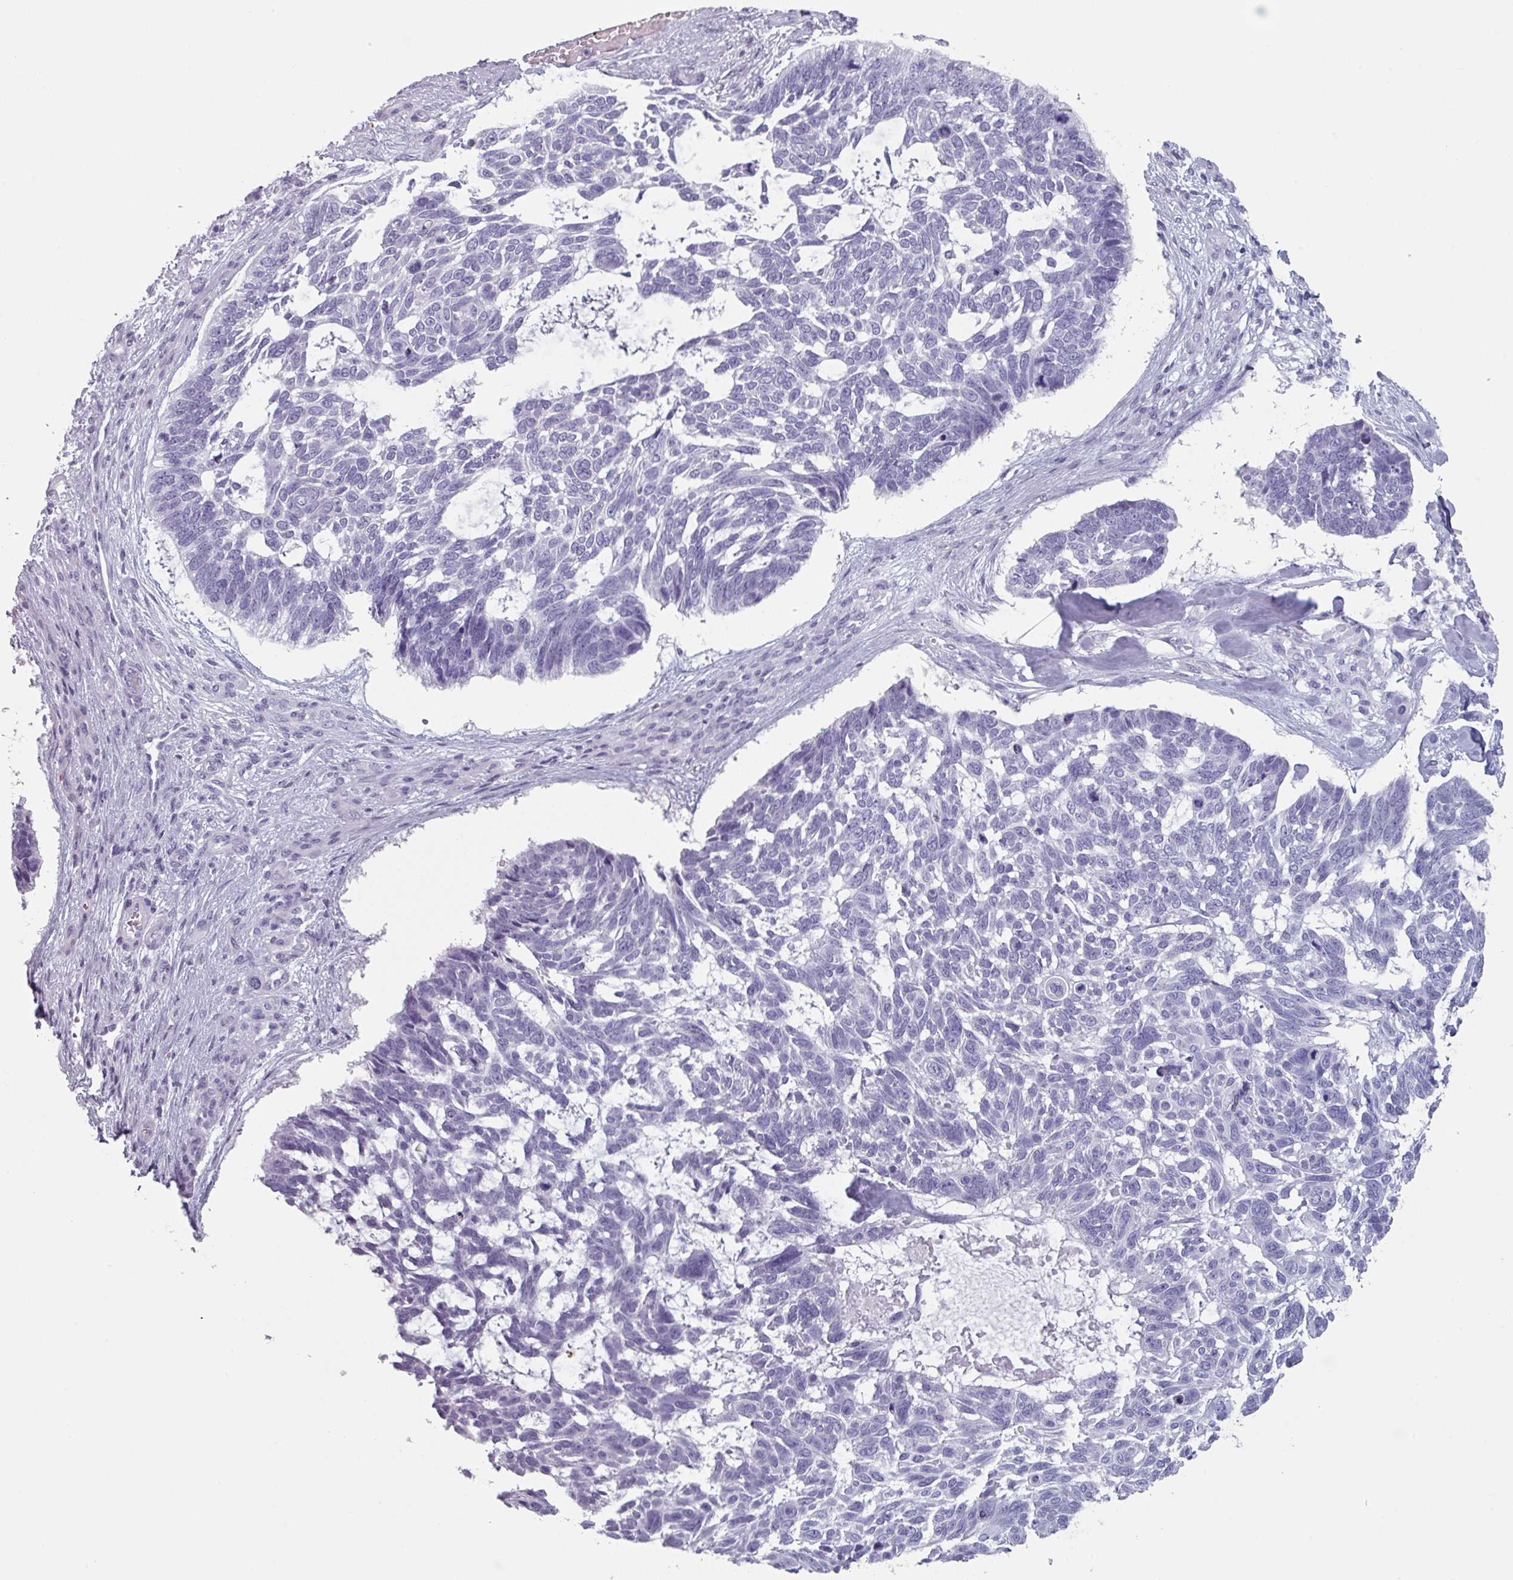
{"staining": {"intensity": "negative", "quantity": "none", "location": "none"}, "tissue": "skin cancer", "cell_type": "Tumor cells", "image_type": "cancer", "snomed": [{"axis": "morphology", "description": "Basal cell carcinoma"}, {"axis": "topography", "description": "Skin"}], "caption": "Tumor cells show no significant staining in skin cancer (basal cell carcinoma).", "gene": "SLC35G2", "patient": {"sex": "male", "age": 88}}